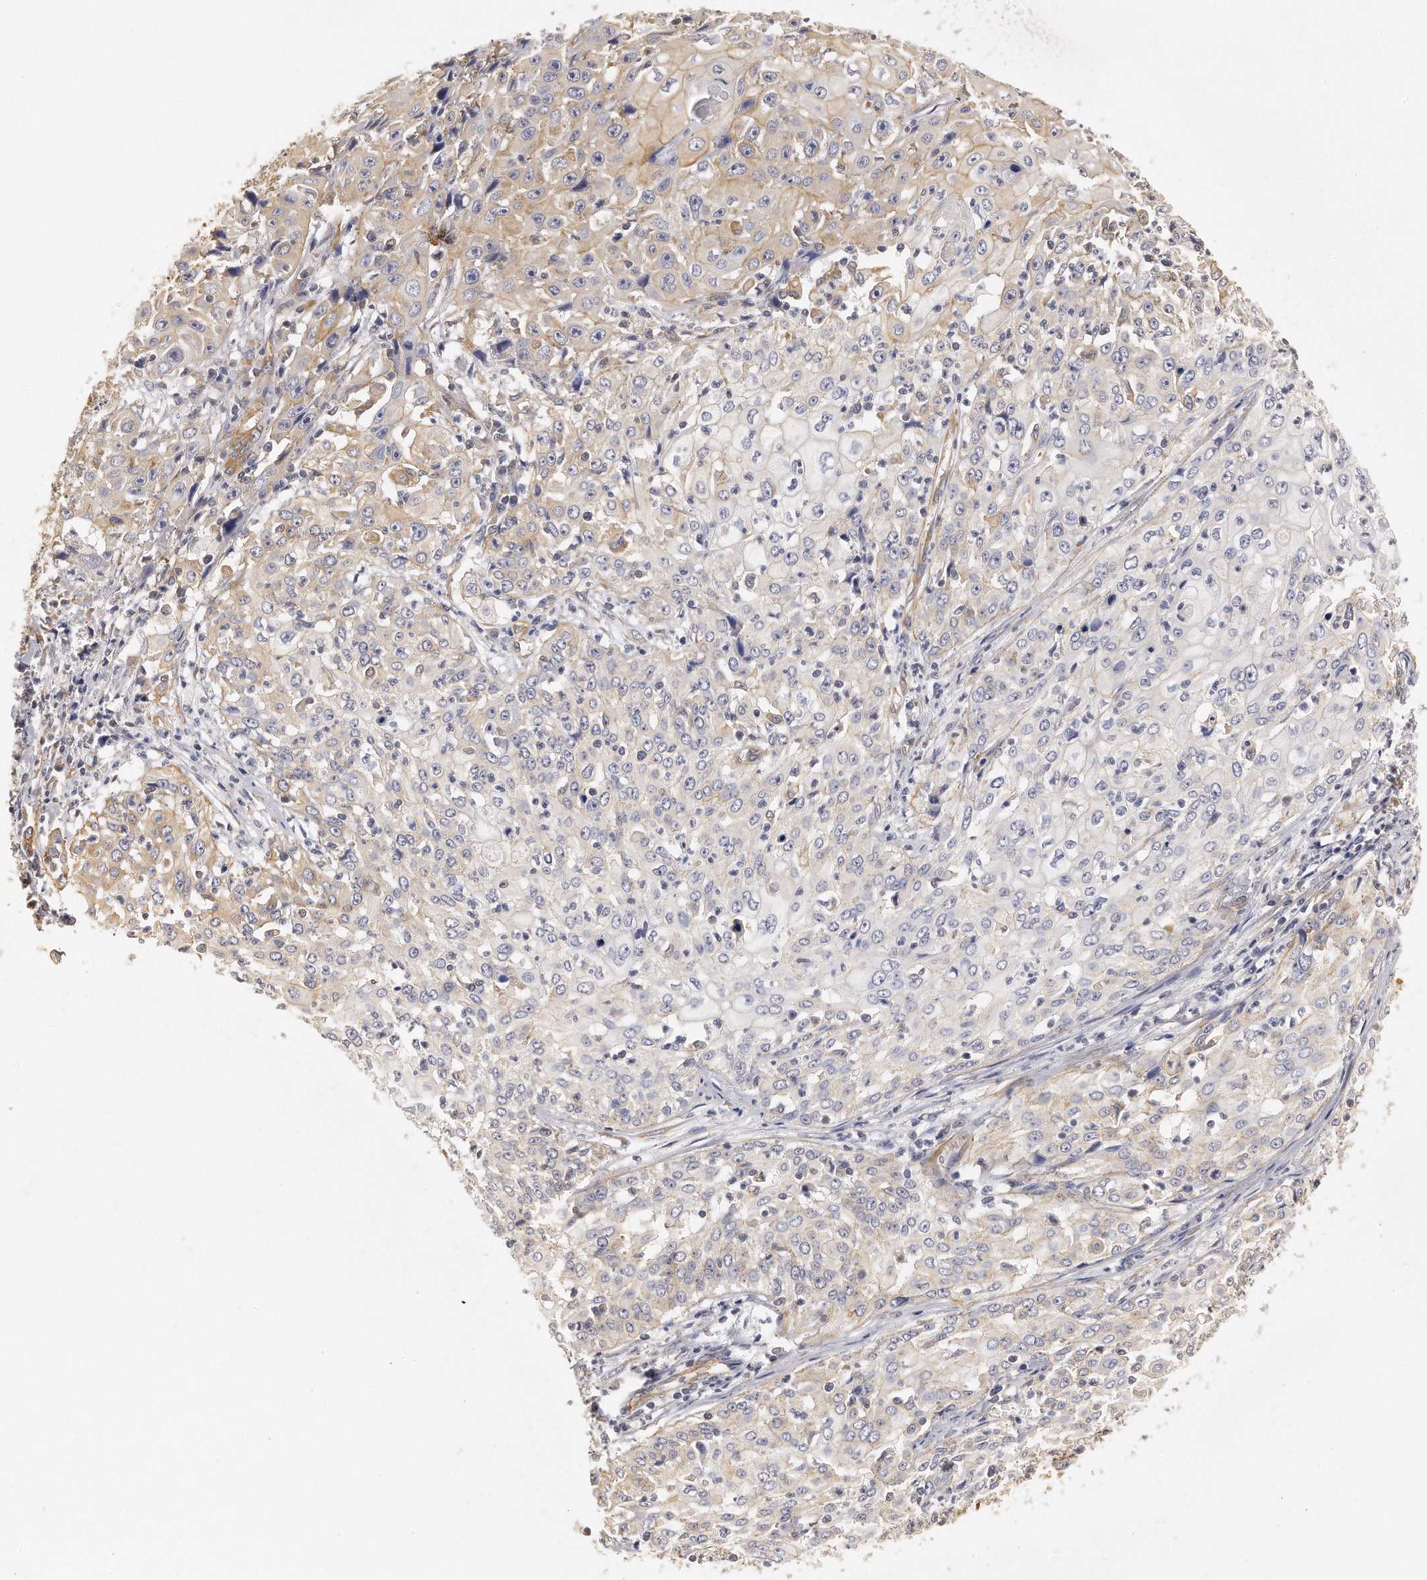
{"staining": {"intensity": "weak", "quantity": "<25%", "location": "cytoplasmic/membranous"}, "tissue": "cervical cancer", "cell_type": "Tumor cells", "image_type": "cancer", "snomed": [{"axis": "morphology", "description": "Squamous cell carcinoma, NOS"}, {"axis": "topography", "description": "Cervix"}], "caption": "Tumor cells show no significant positivity in cervical cancer. (DAB immunohistochemistry (IHC), high magnification).", "gene": "CHST7", "patient": {"sex": "female", "age": 39}}